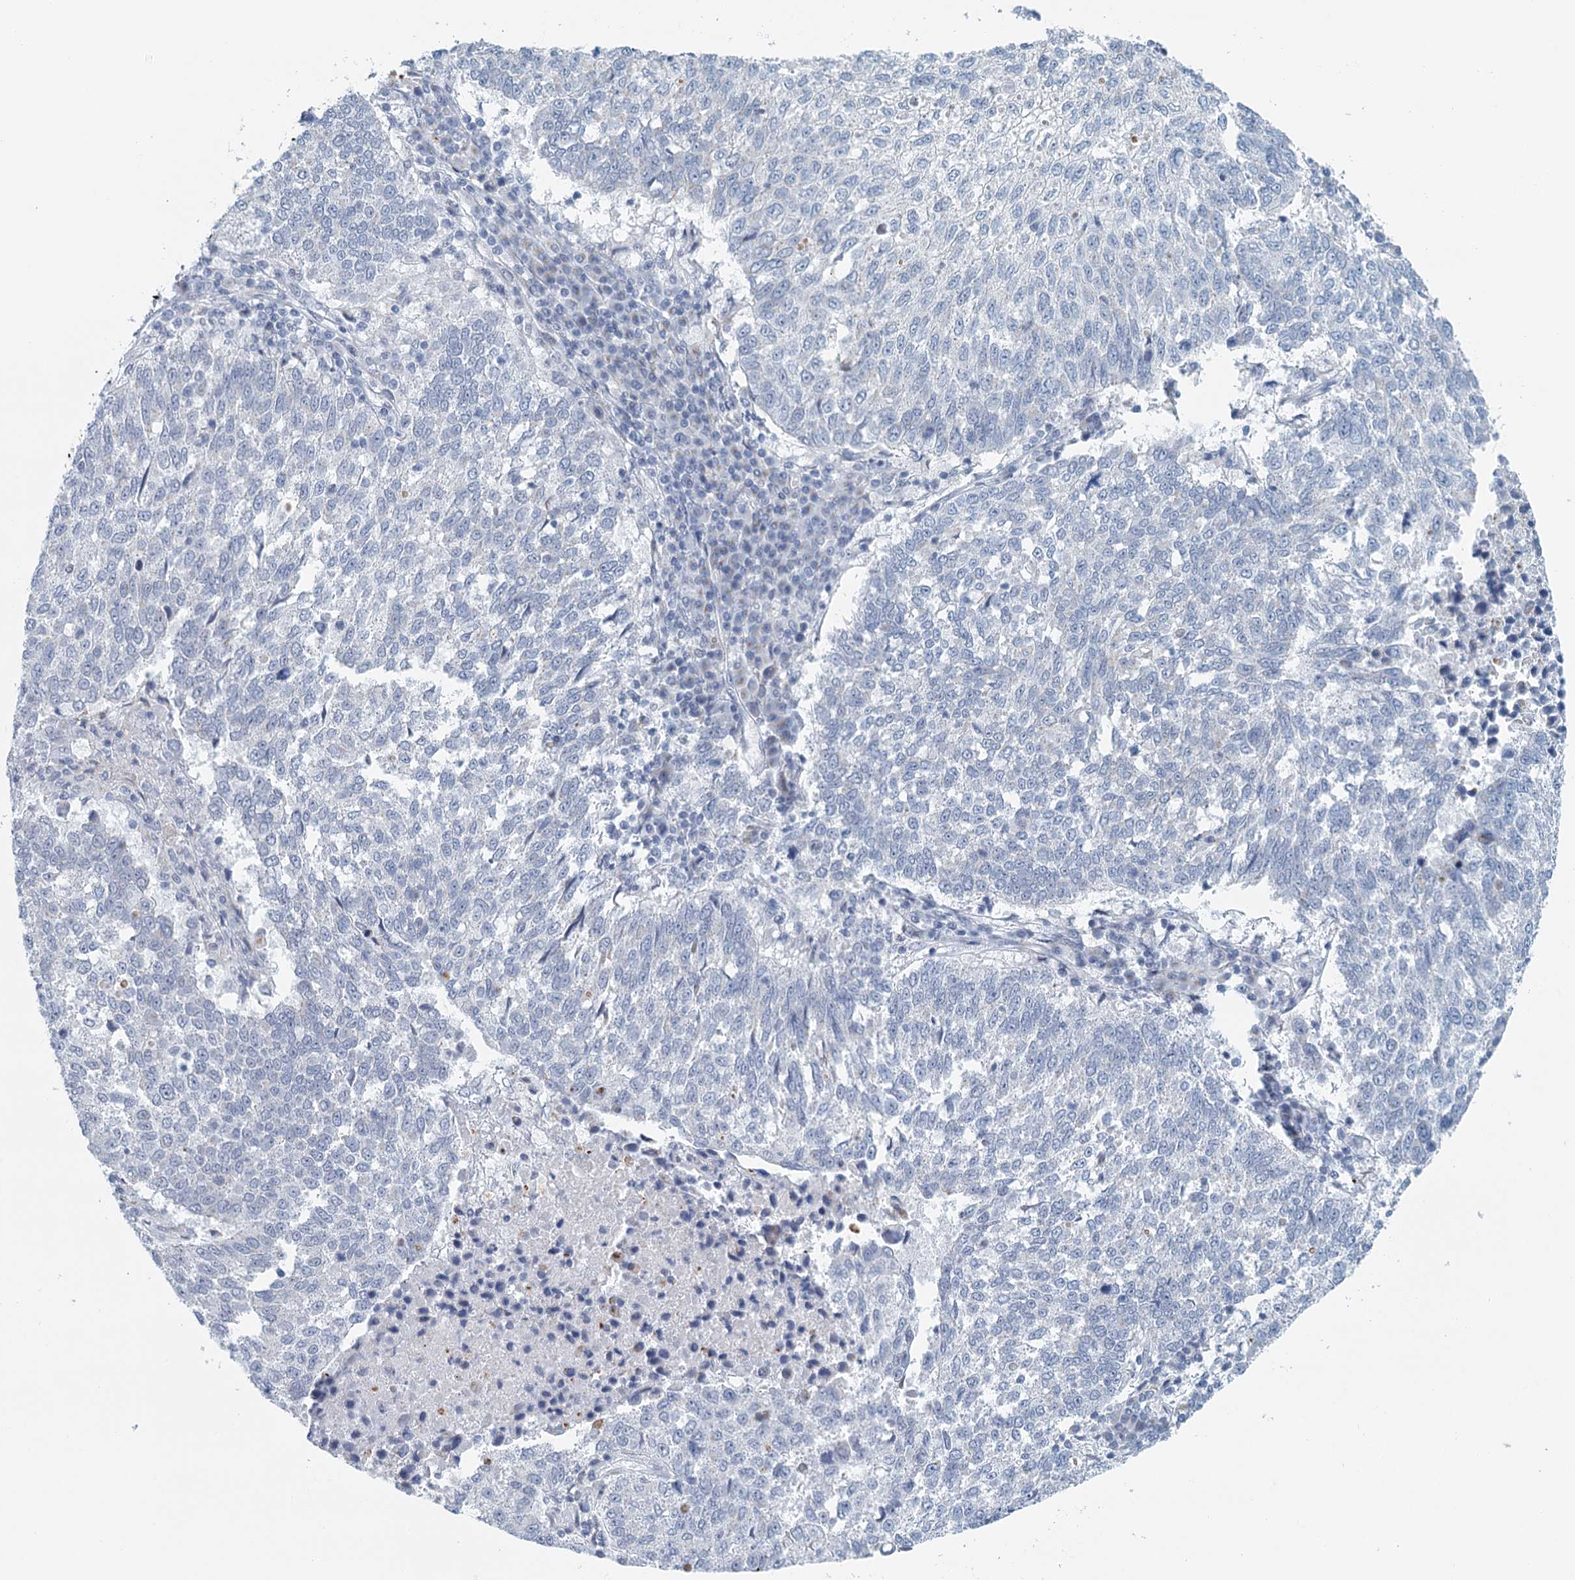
{"staining": {"intensity": "negative", "quantity": "none", "location": "none"}, "tissue": "lung cancer", "cell_type": "Tumor cells", "image_type": "cancer", "snomed": [{"axis": "morphology", "description": "Squamous cell carcinoma, NOS"}, {"axis": "topography", "description": "Lung"}], "caption": "High power microscopy histopathology image of an IHC image of squamous cell carcinoma (lung), revealing no significant expression in tumor cells. The staining was performed using DAB (3,3'-diaminobenzidine) to visualize the protein expression in brown, while the nuclei were stained in blue with hematoxylin (Magnification: 20x).", "gene": "ZNF527", "patient": {"sex": "male", "age": 73}}